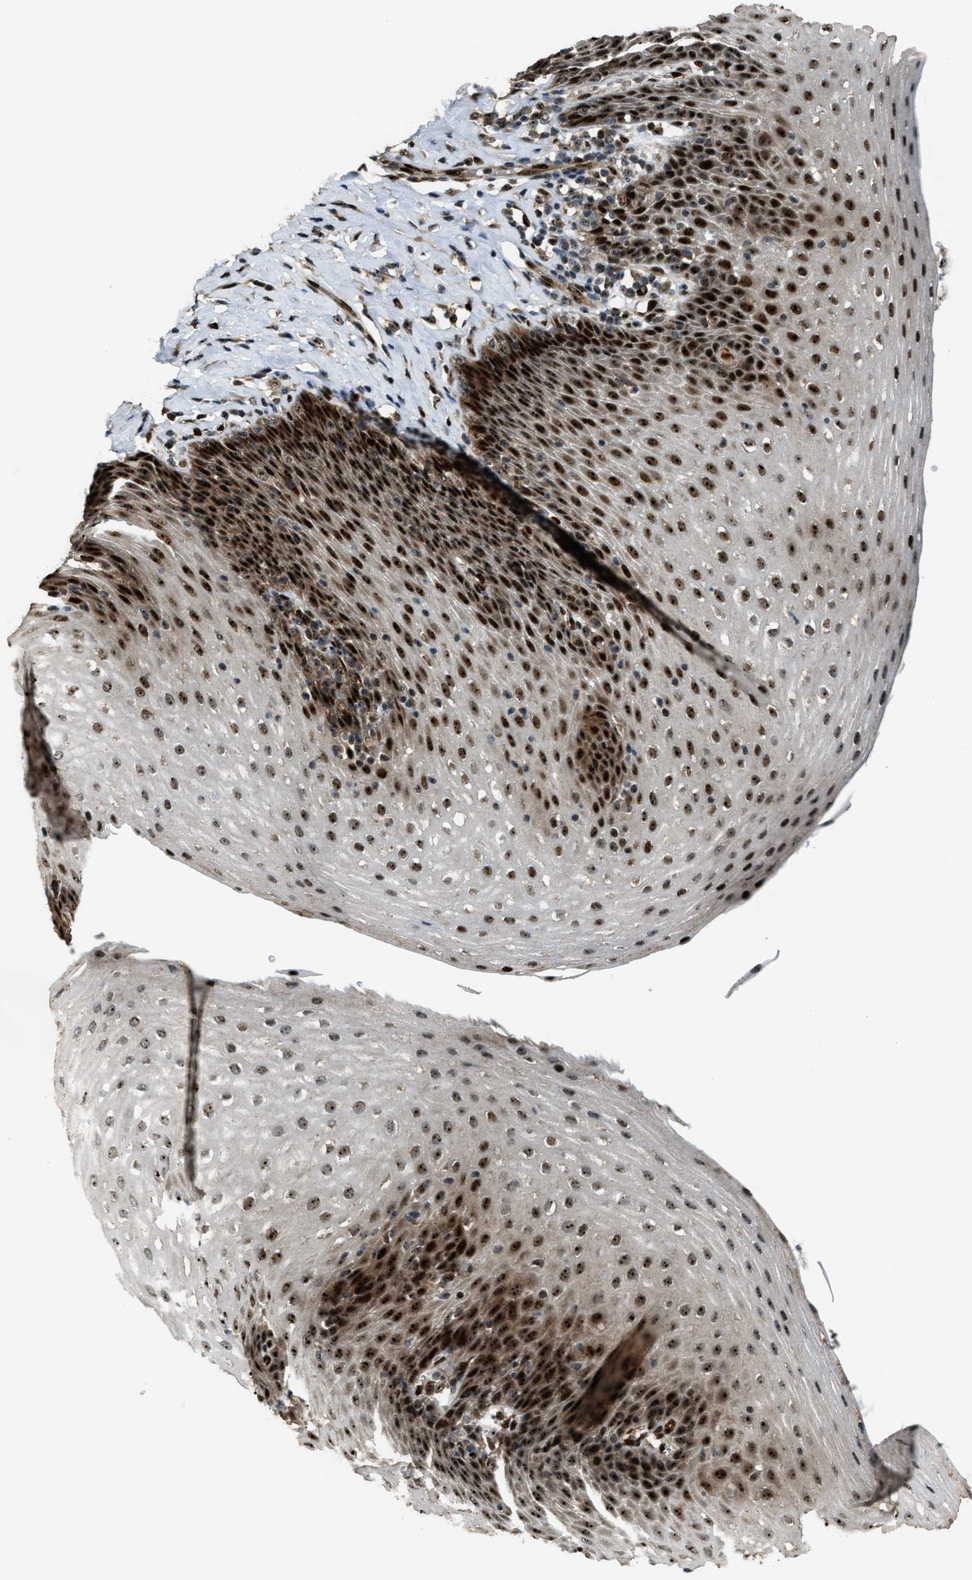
{"staining": {"intensity": "strong", "quantity": ">75%", "location": "nuclear"}, "tissue": "esophagus", "cell_type": "Squamous epithelial cells", "image_type": "normal", "snomed": [{"axis": "morphology", "description": "Normal tissue, NOS"}, {"axis": "topography", "description": "Esophagus"}], "caption": "DAB immunohistochemical staining of benign human esophagus exhibits strong nuclear protein expression in approximately >75% of squamous epithelial cells.", "gene": "ZNF687", "patient": {"sex": "female", "age": 61}}